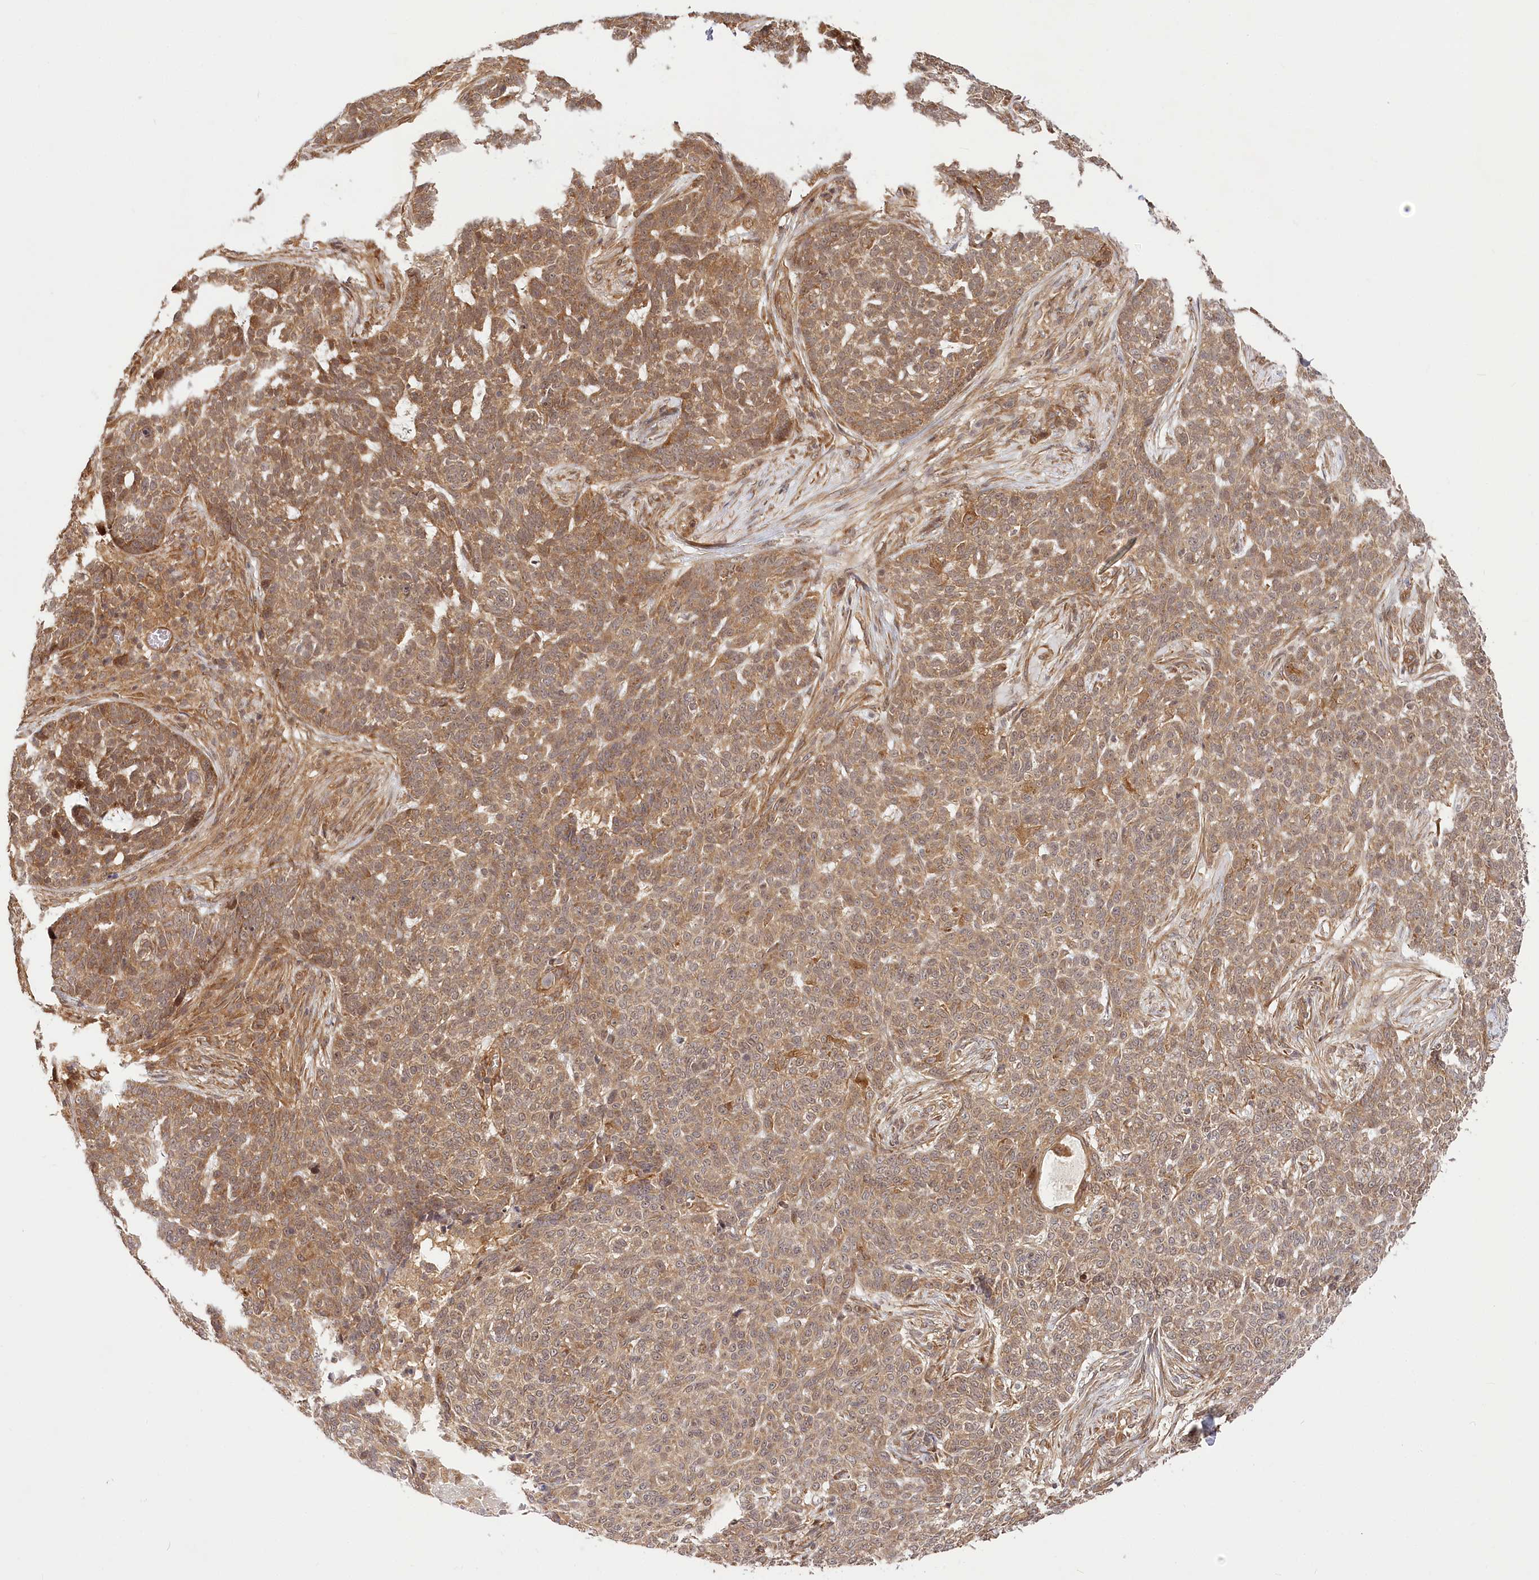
{"staining": {"intensity": "moderate", "quantity": ">75%", "location": "cytoplasmic/membranous"}, "tissue": "skin cancer", "cell_type": "Tumor cells", "image_type": "cancer", "snomed": [{"axis": "morphology", "description": "Basal cell carcinoma"}, {"axis": "topography", "description": "Skin"}], "caption": "Protein expression by immunohistochemistry (IHC) displays moderate cytoplasmic/membranous positivity in about >75% of tumor cells in skin cancer (basal cell carcinoma).", "gene": "CEP70", "patient": {"sex": "male", "age": 85}}